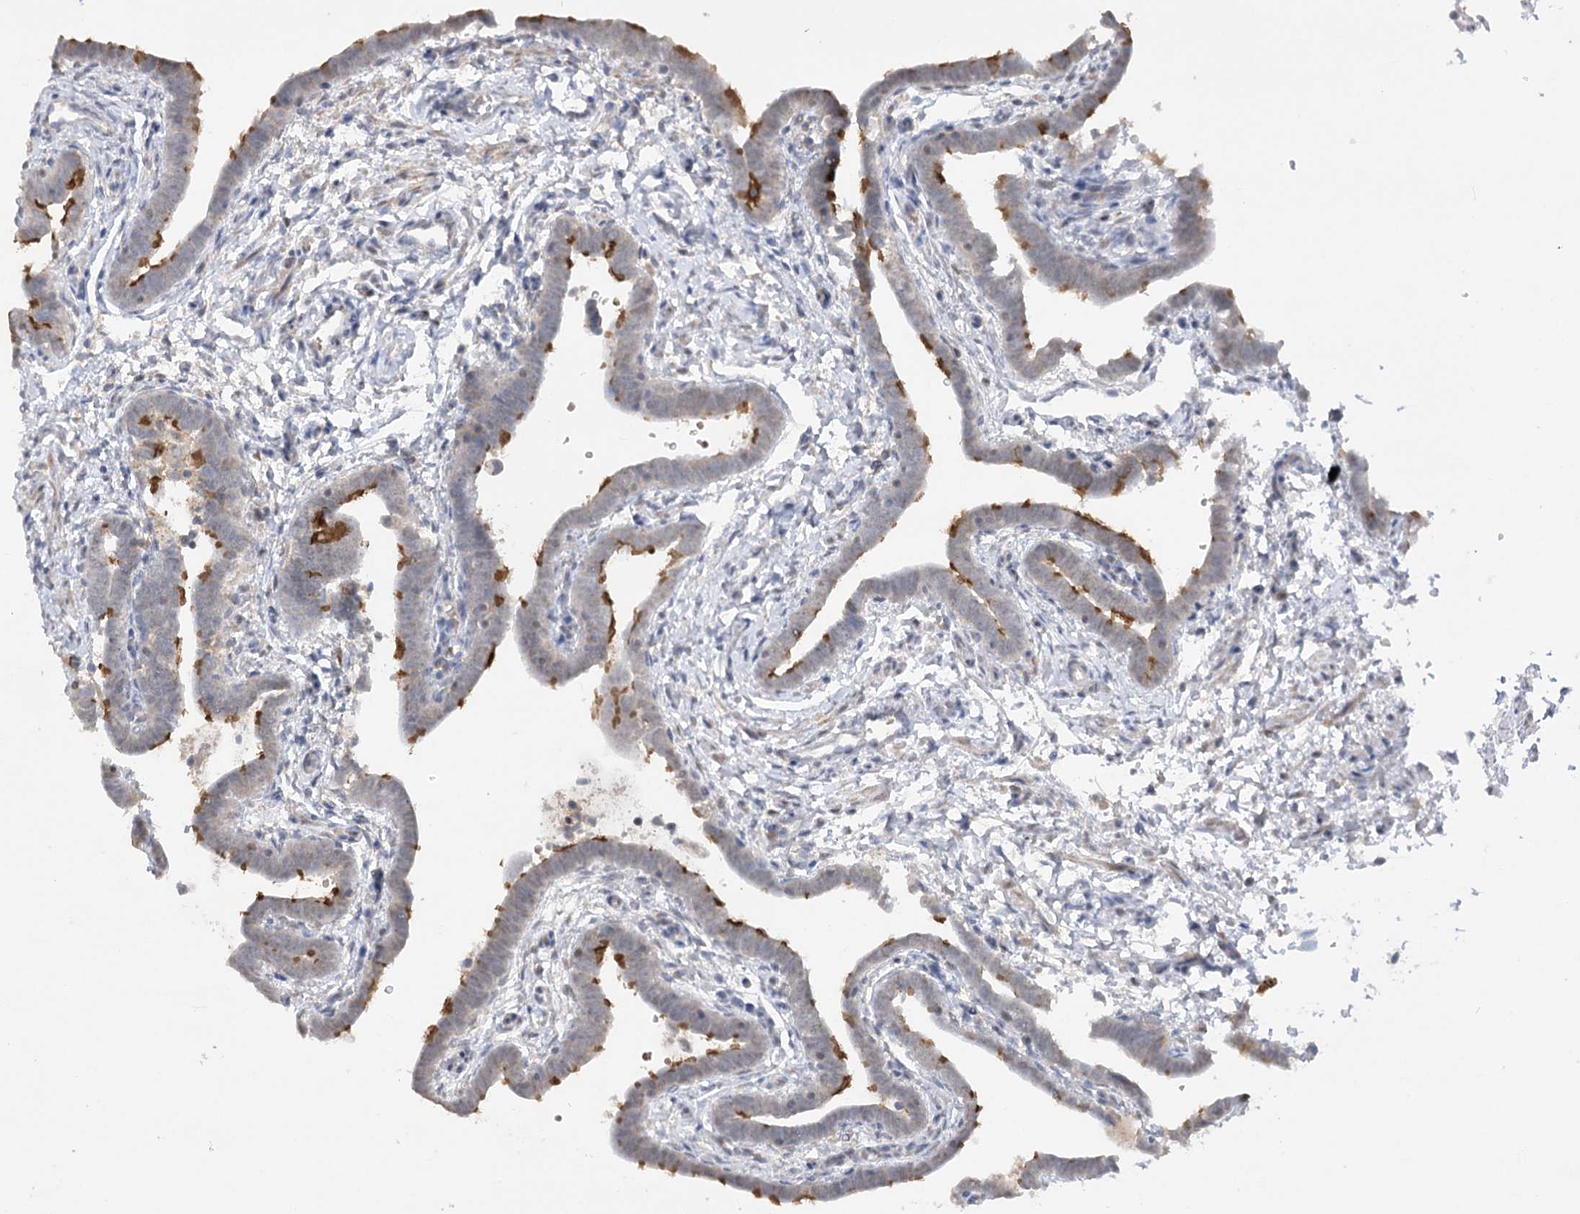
{"staining": {"intensity": "strong", "quantity": "25%-75%", "location": "cytoplasmic/membranous"}, "tissue": "fallopian tube", "cell_type": "Glandular cells", "image_type": "normal", "snomed": [{"axis": "morphology", "description": "Normal tissue, NOS"}, {"axis": "topography", "description": "Fallopian tube"}], "caption": "Immunohistochemistry staining of benign fallopian tube, which demonstrates high levels of strong cytoplasmic/membranous positivity in about 25%-75% of glandular cells indicating strong cytoplasmic/membranous protein staining. The staining was performed using DAB (brown) for protein detection and nuclei were counterstained in hematoxylin (blue).", "gene": "TRAF3IP1", "patient": {"sex": "female", "age": 36}}